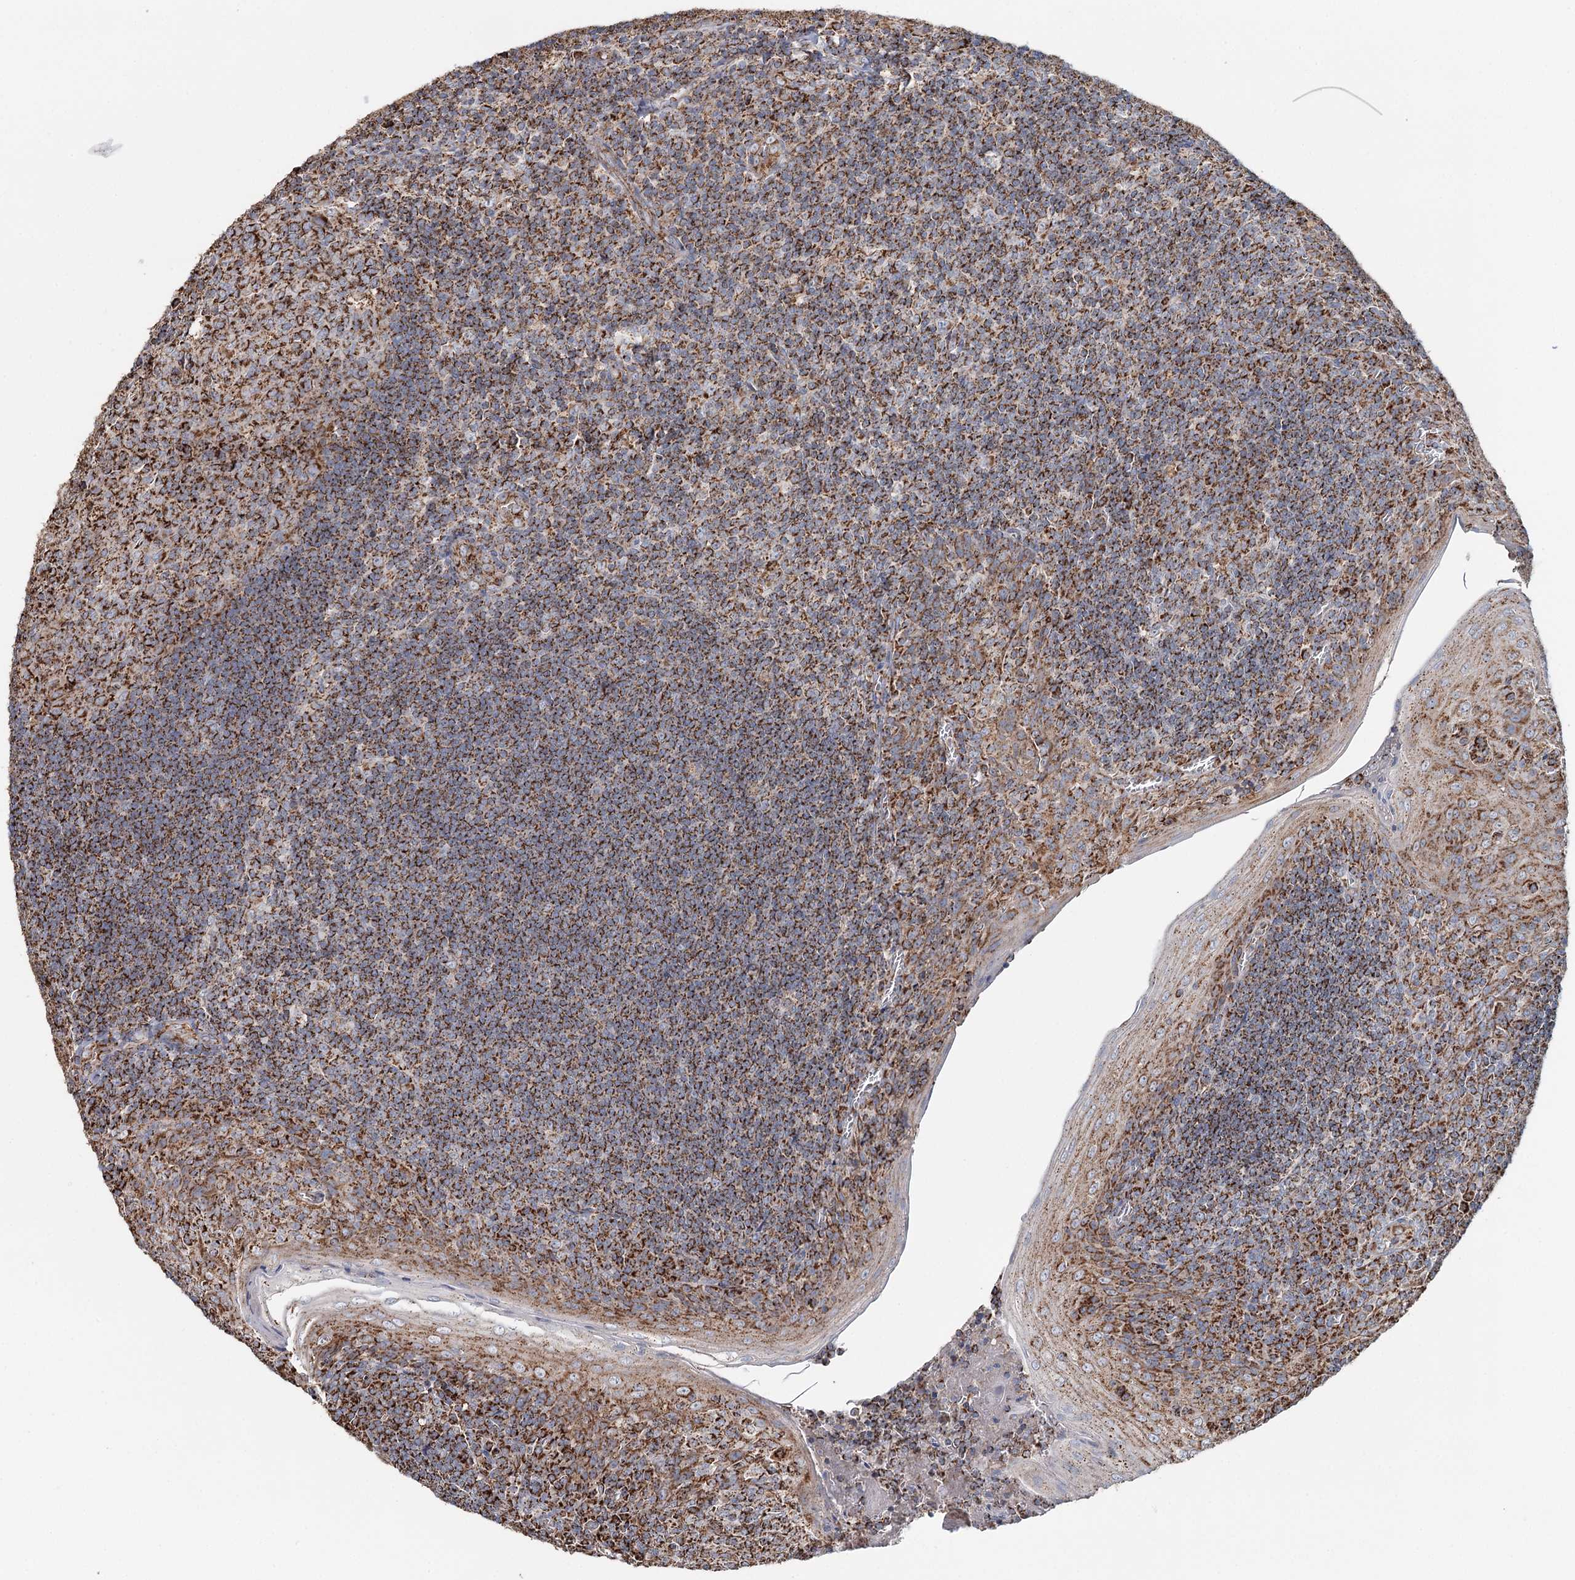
{"staining": {"intensity": "strong", "quantity": ">75%", "location": "cytoplasmic/membranous"}, "tissue": "tonsil", "cell_type": "Germinal center cells", "image_type": "normal", "snomed": [{"axis": "morphology", "description": "Normal tissue, NOS"}, {"axis": "topography", "description": "Tonsil"}], "caption": "An immunohistochemistry (IHC) micrograph of unremarkable tissue is shown. Protein staining in brown shows strong cytoplasmic/membranous positivity in tonsil within germinal center cells.", "gene": "APH1A", "patient": {"sex": "male", "age": 27}}